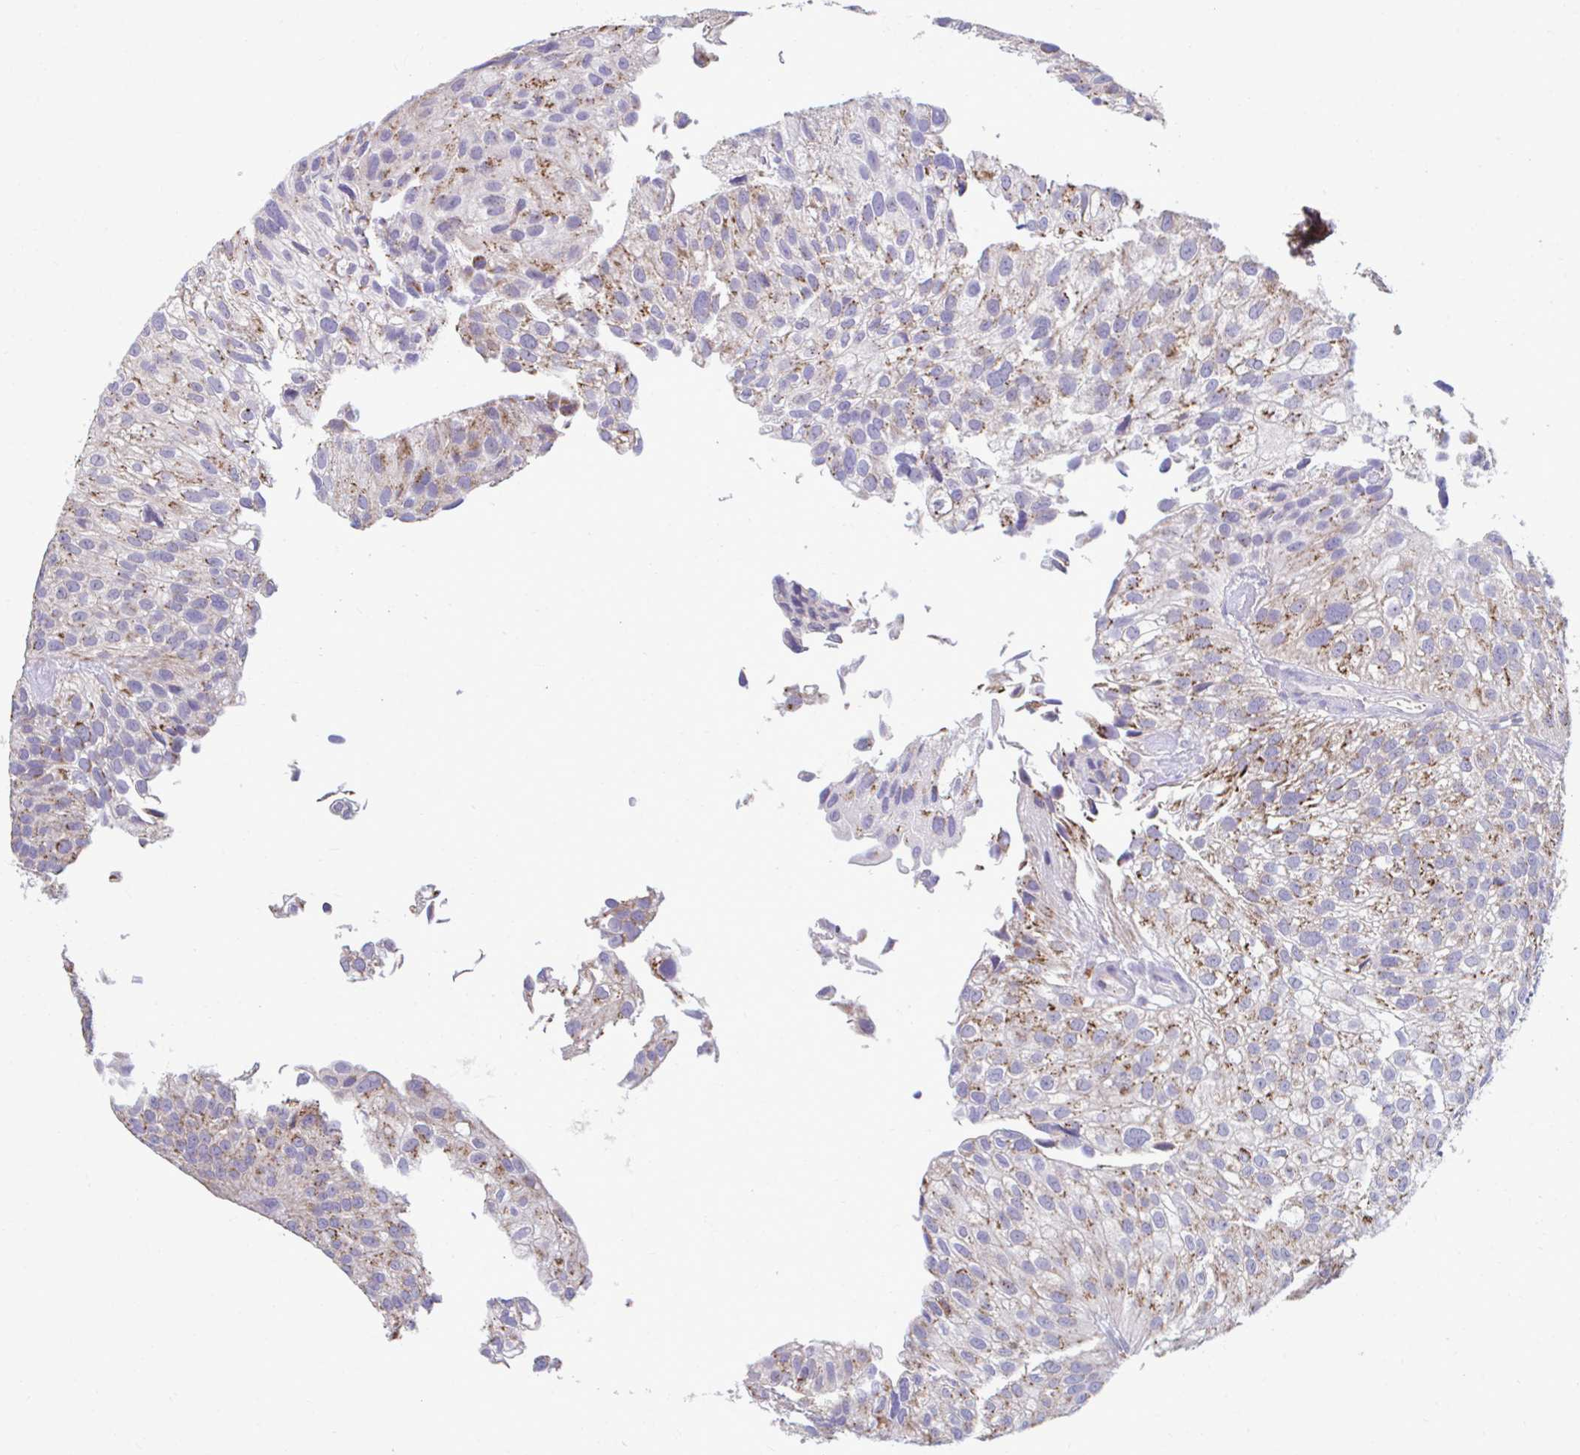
{"staining": {"intensity": "moderate", "quantity": "25%-75%", "location": "cytoplasmic/membranous"}, "tissue": "urothelial cancer", "cell_type": "Tumor cells", "image_type": "cancer", "snomed": [{"axis": "morphology", "description": "Urothelial carcinoma, NOS"}, {"axis": "topography", "description": "Urinary bladder"}], "caption": "Brown immunohistochemical staining in transitional cell carcinoma exhibits moderate cytoplasmic/membranous staining in about 25%-75% of tumor cells. (Brightfield microscopy of DAB IHC at high magnification).", "gene": "SARS2", "patient": {"sex": "male", "age": 87}}